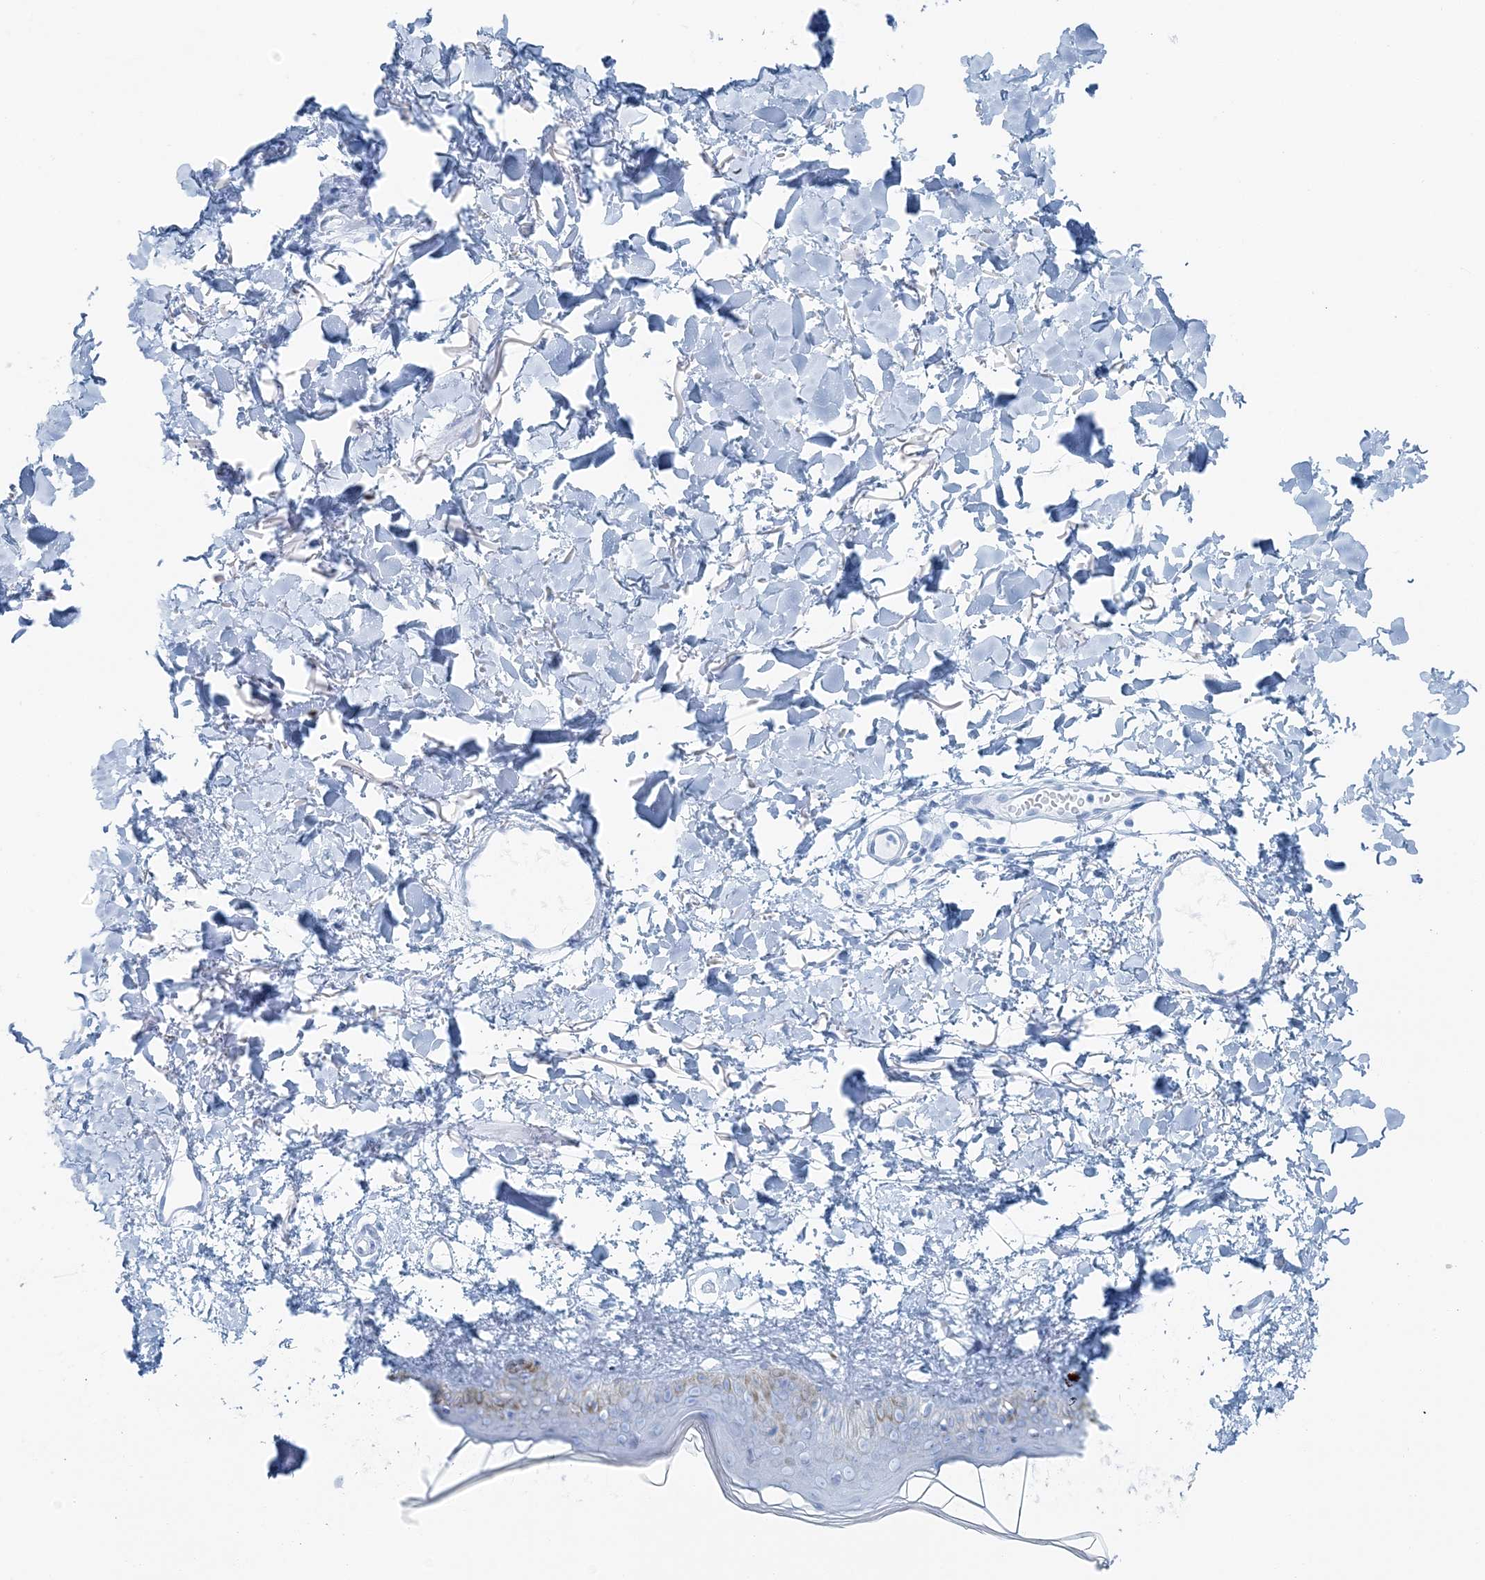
{"staining": {"intensity": "negative", "quantity": "none", "location": "none"}, "tissue": "skin", "cell_type": "Fibroblasts", "image_type": "normal", "snomed": [{"axis": "morphology", "description": "Normal tissue, NOS"}, {"axis": "topography", "description": "Skin"}], "caption": "Image shows no significant protein positivity in fibroblasts of normal skin. (Brightfield microscopy of DAB (3,3'-diaminobenzidine) IHC at high magnification).", "gene": "SNX2", "patient": {"sex": "female", "age": 58}}